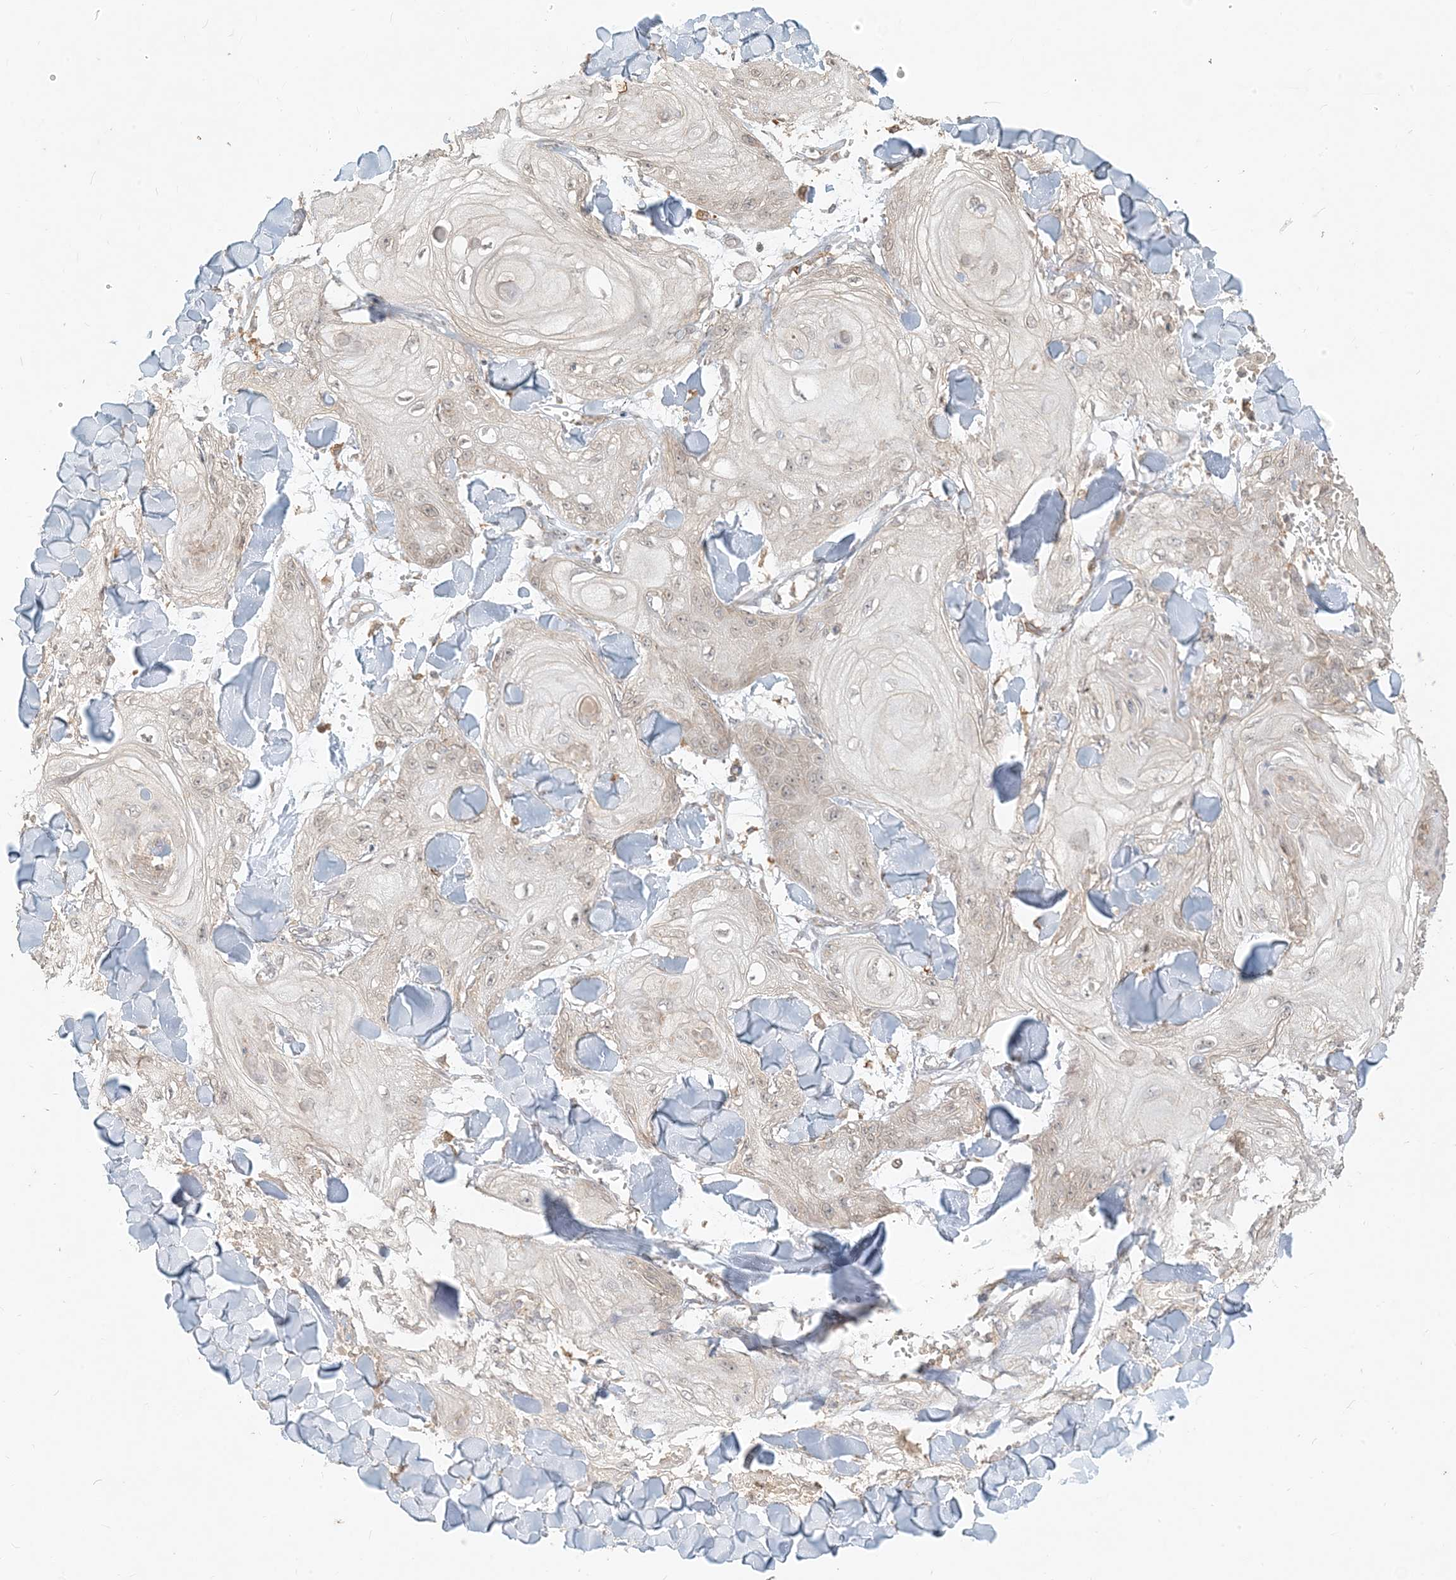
{"staining": {"intensity": "negative", "quantity": "none", "location": "none"}, "tissue": "skin cancer", "cell_type": "Tumor cells", "image_type": "cancer", "snomed": [{"axis": "morphology", "description": "Squamous cell carcinoma, NOS"}, {"axis": "topography", "description": "Skin"}], "caption": "This is an immunohistochemistry (IHC) image of human squamous cell carcinoma (skin). There is no staining in tumor cells.", "gene": "MCOLN1", "patient": {"sex": "male", "age": 74}}